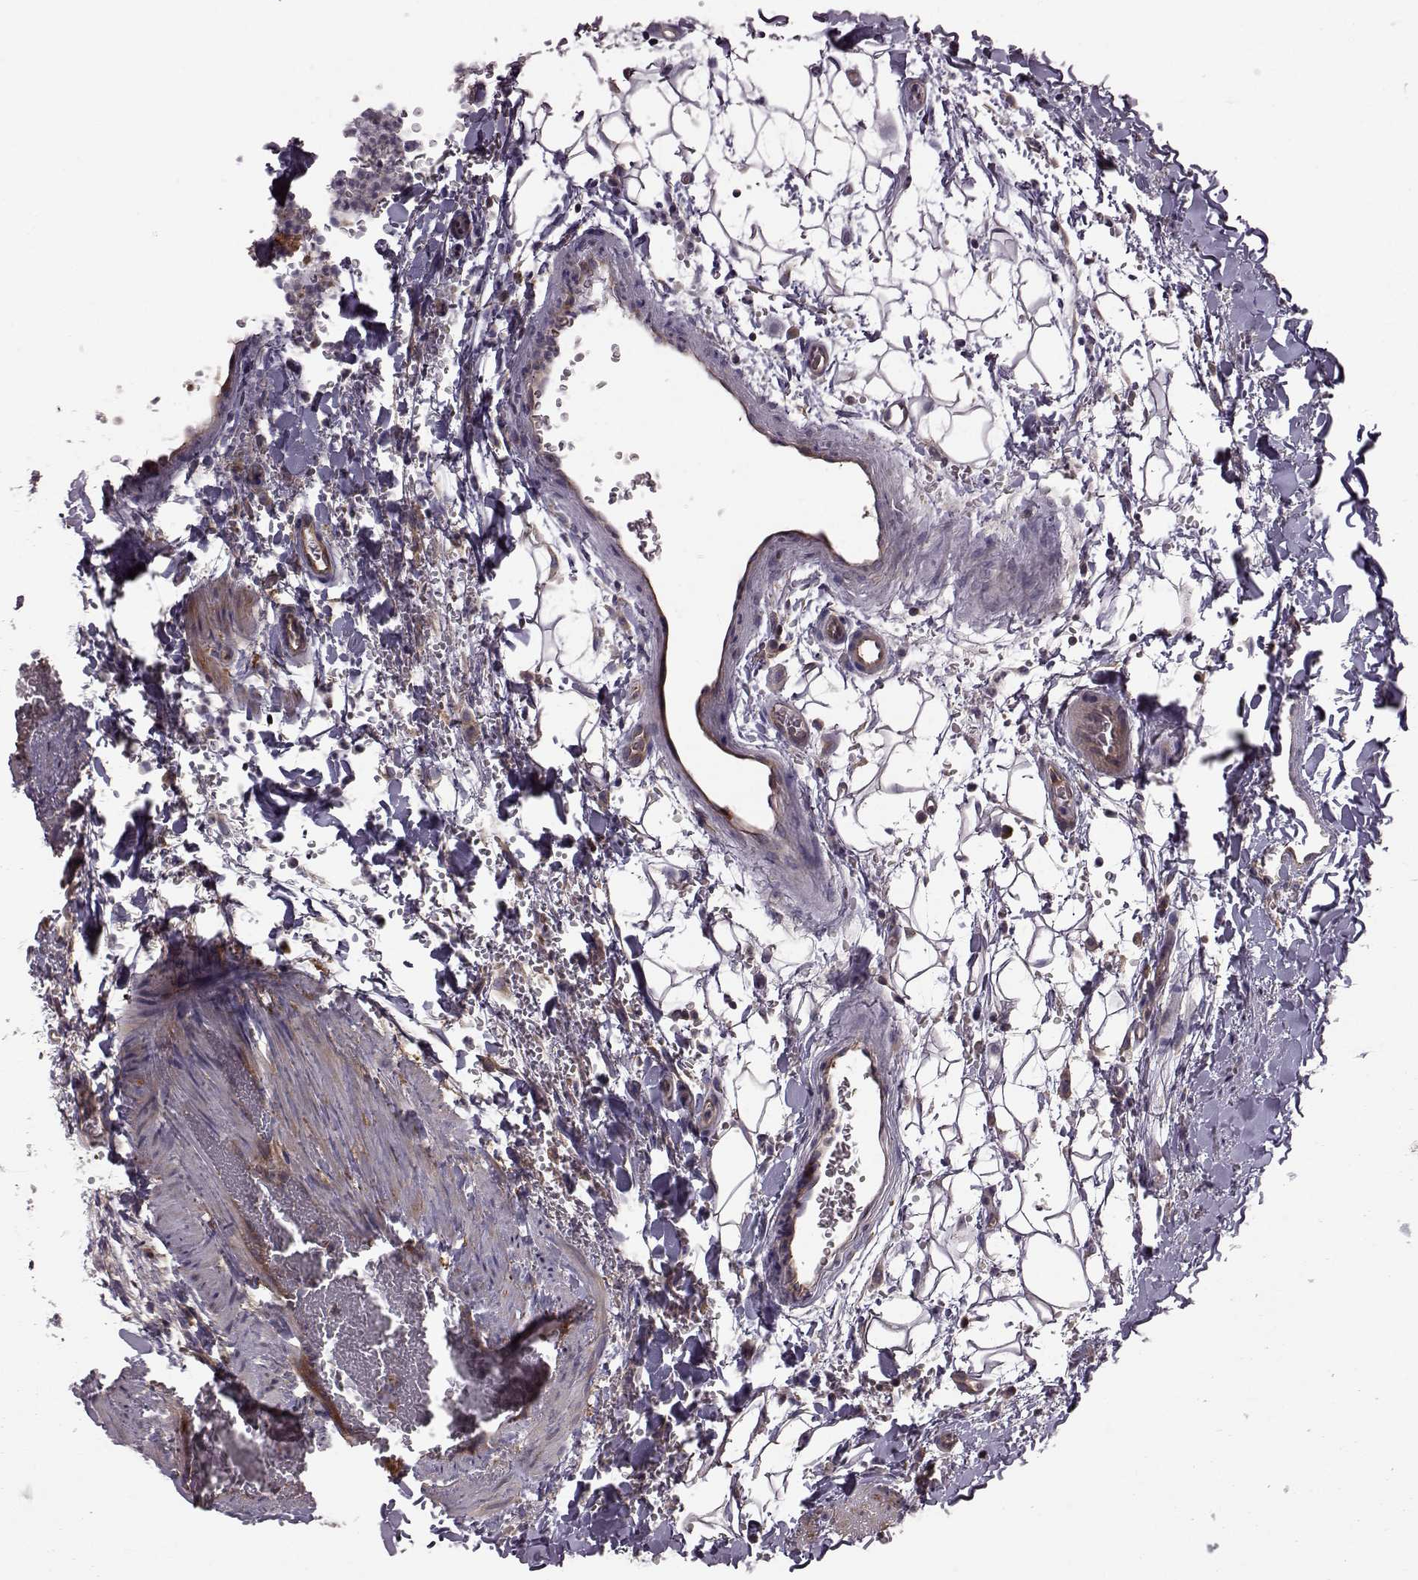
{"staining": {"intensity": "negative", "quantity": "none", "location": "none"}, "tissue": "carcinoid", "cell_type": "Tumor cells", "image_type": "cancer", "snomed": [{"axis": "morphology", "description": "Carcinoid, malignant, NOS"}, {"axis": "topography", "description": "Lung"}], "caption": "This is a photomicrograph of immunohistochemistry staining of carcinoid, which shows no positivity in tumor cells.", "gene": "RABGAP1", "patient": {"sex": "female", "age": 46}}